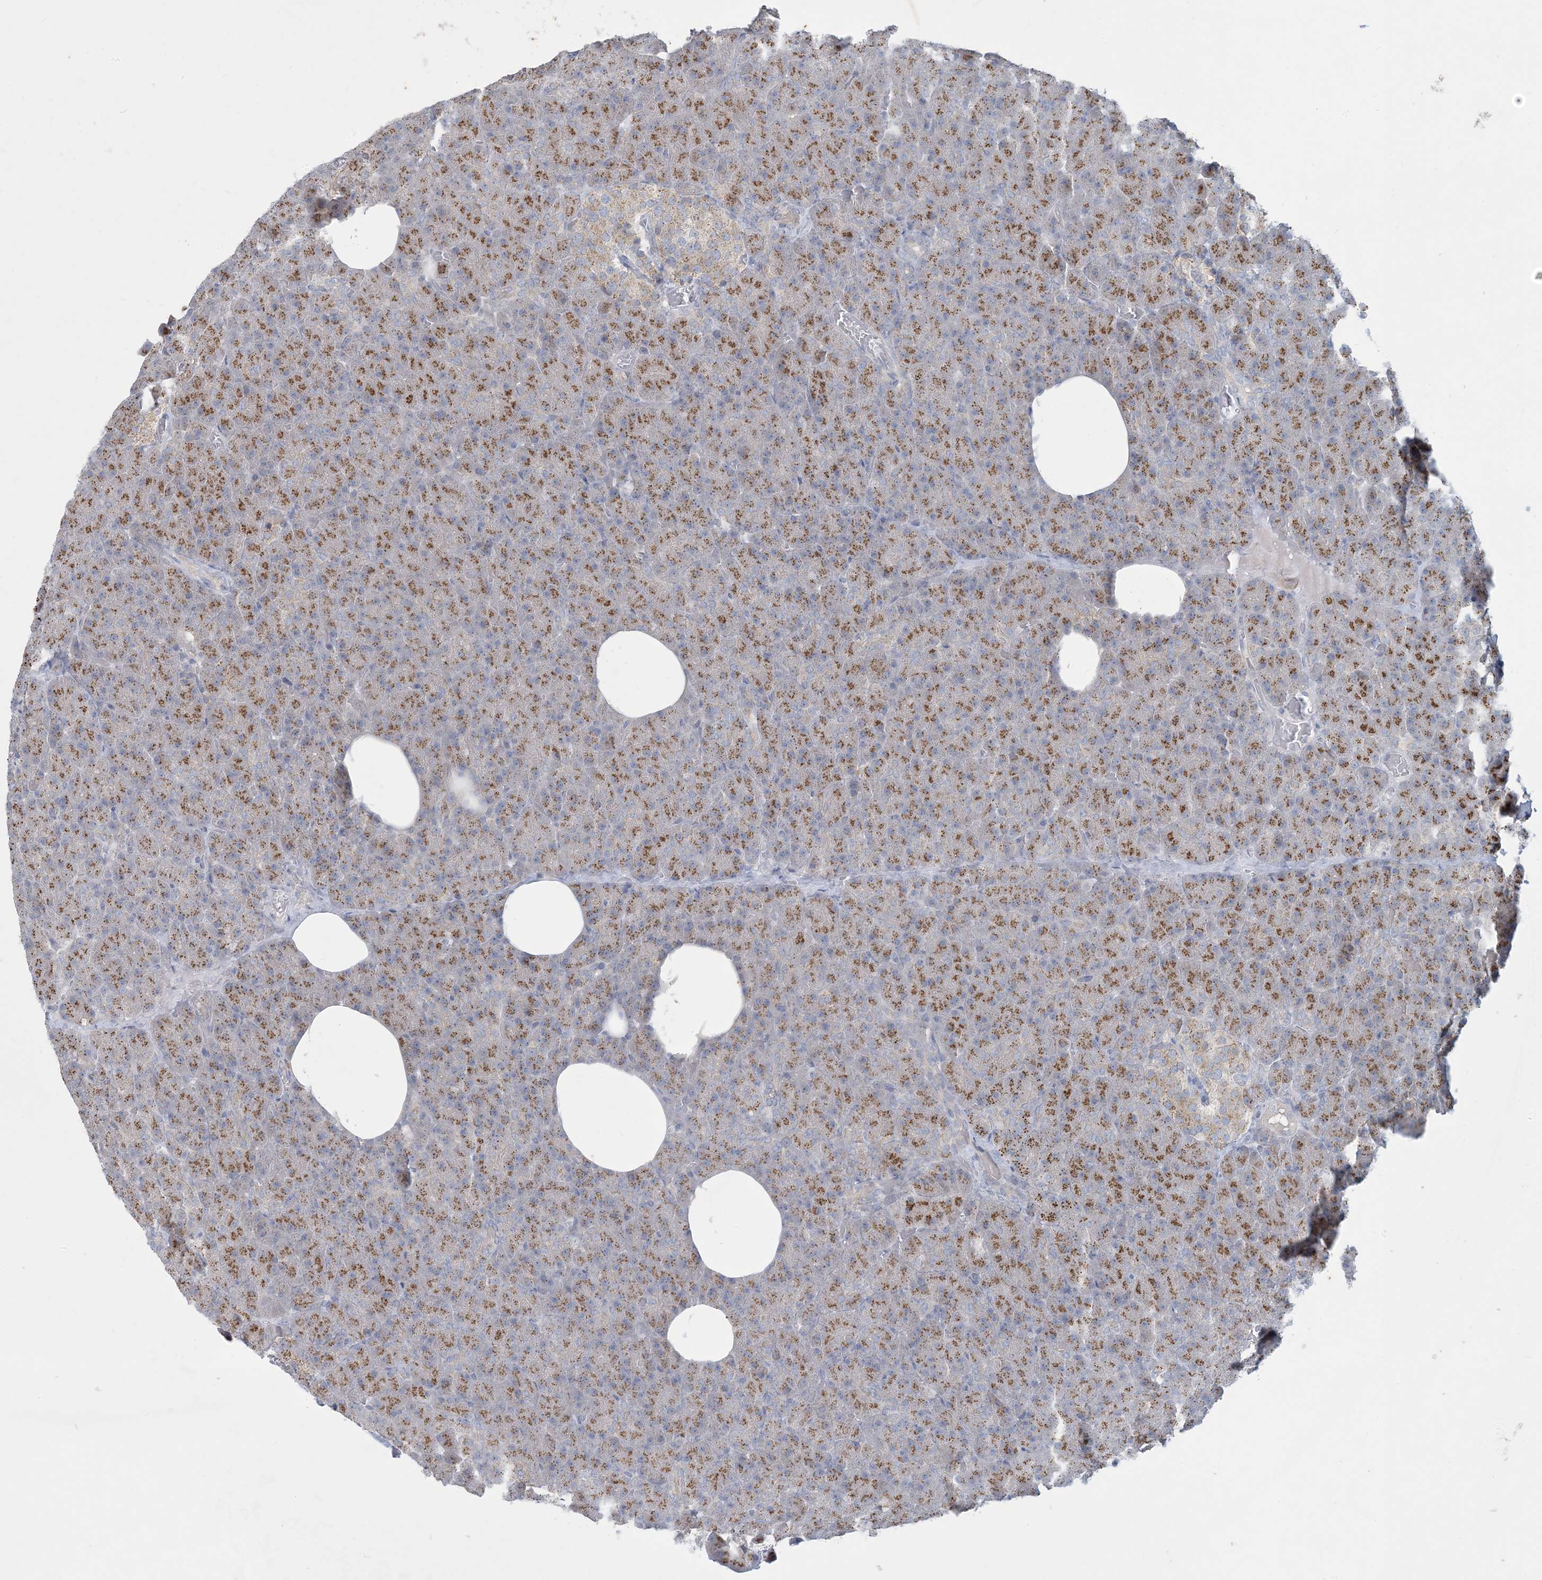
{"staining": {"intensity": "moderate", "quantity": ">75%", "location": "cytoplasmic/membranous"}, "tissue": "pancreas", "cell_type": "Exocrine glandular cells", "image_type": "normal", "snomed": [{"axis": "morphology", "description": "Normal tissue, NOS"}, {"axis": "morphology", "description": "Carcinoid, malignant, NOS"}, {"axis": "topography", "description": "Pancreas"}], "caption": "The image exhibits staining of normal pancreas, revealing moderate cytoplasmic/membranous protein positivity (brown color) within exocrine glandular cells. The staining was performed using DAB to visualize the protein expression in brown, while the nuclei were stained in blue with hematoxylin (Magnification: 20x).", "gene": "CCDC14", "patient": {"sex": "female", "age": 35}}